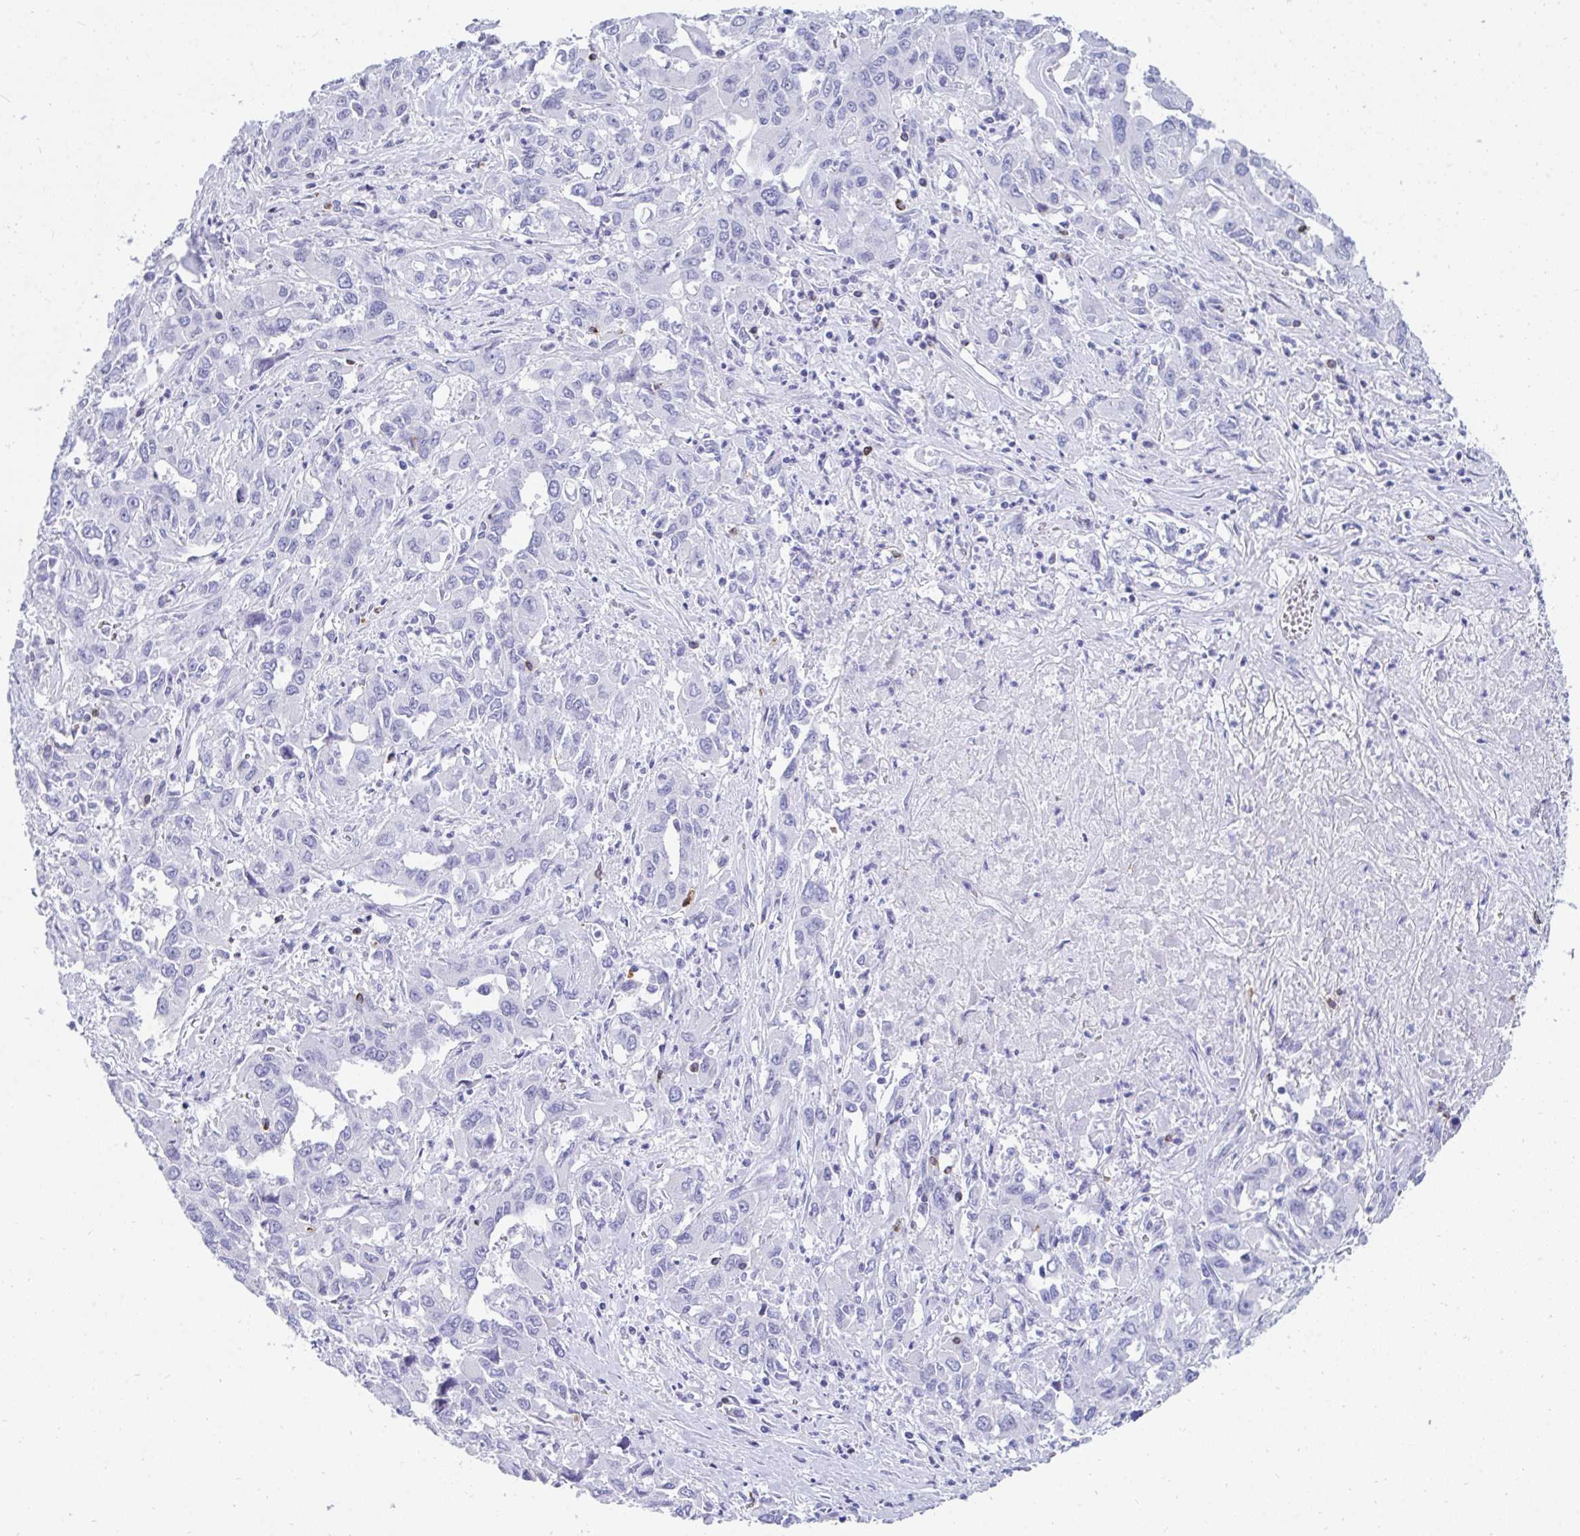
{"staining": {"intensity": "negative", "quantity": "none", "location": "none"}, "tissue": "liver cancer", "cell_type": "Tumor cells", "image_type": "cancer", "snomed": [{"axis": "morphology", "description": "Carcinoma, Hepatocellular, NOS"}, {"axis": "topography", "description": "Liver"}], "caption": "This is an IHC micrograph of human liver cancer (hepatocellular carcinoma). There is no staining in tumor cells.", "gene": "CD7", "patient": {"sex": "male", "age": 63}}